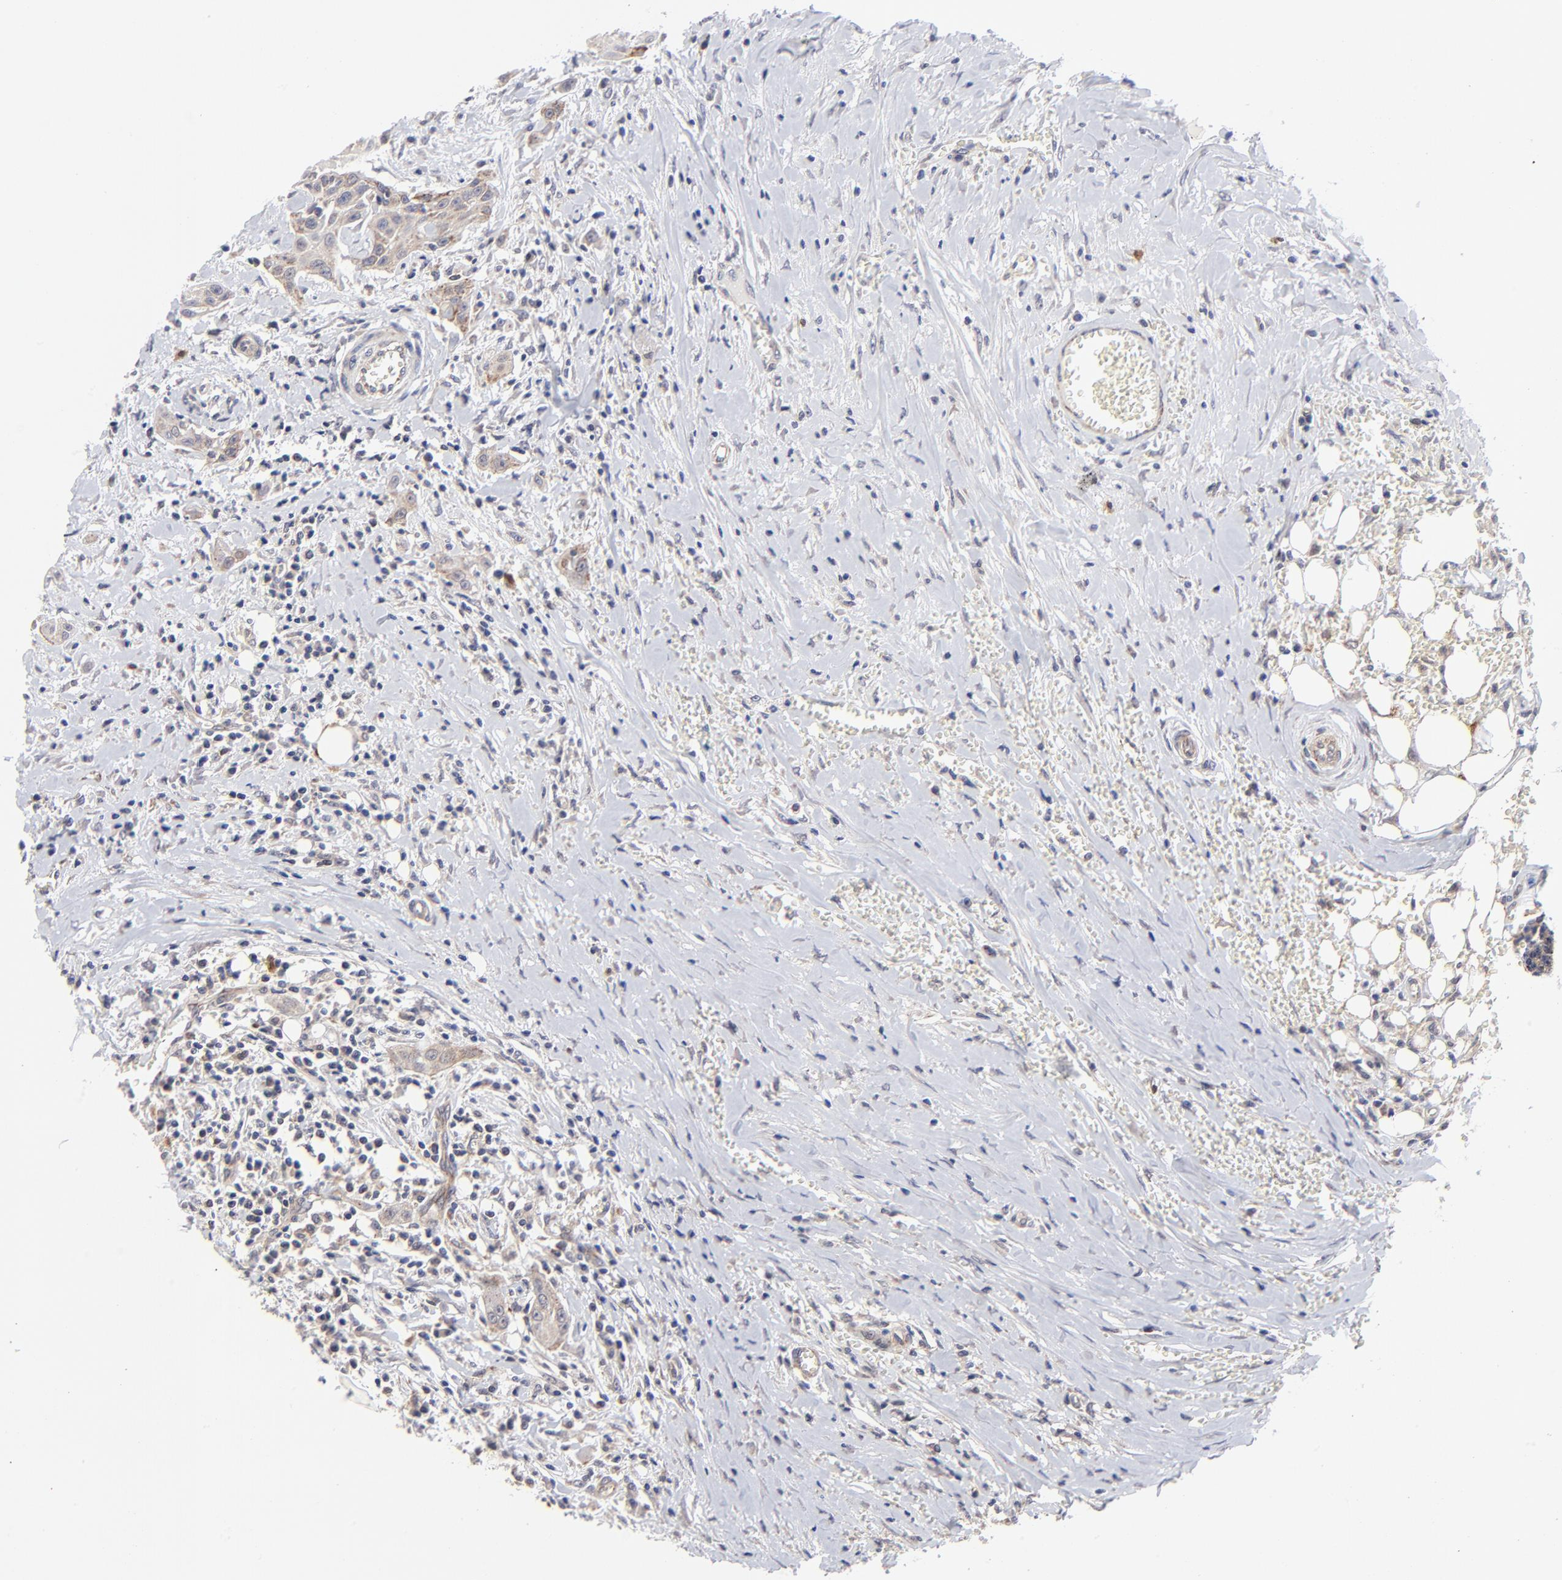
{"staining": {"intensity": "moderate", "quantity": "25%-75%", "location": "cytoplasmic/membranous"}, "tissue": "head and neck cancer", "cell_type": "Tumor cells", "image_type": "cancer", "snomed": [{"axis": "morphology", "description": "Squamous cell carcinoma, NOS"}, {"axis": "morphology", "description": "Squamous cell carcinoma, metastatic, NOS"}, {"axis": "topography", "description": "Lymph node"}, {"axis": "topography", "description": "Salivary gland"}, {"axis": "topography", "description": "Head-Neck"}], "caption": "An IHC photomicrograph of neoplastic tissue is shown. Protein staining in brown highlights moderate cytoplasmic/membranous positivity in head and neck cancer within tumor cells.", "gene": "FBXL12", "patient": {"sex": "female", "age": 74}}